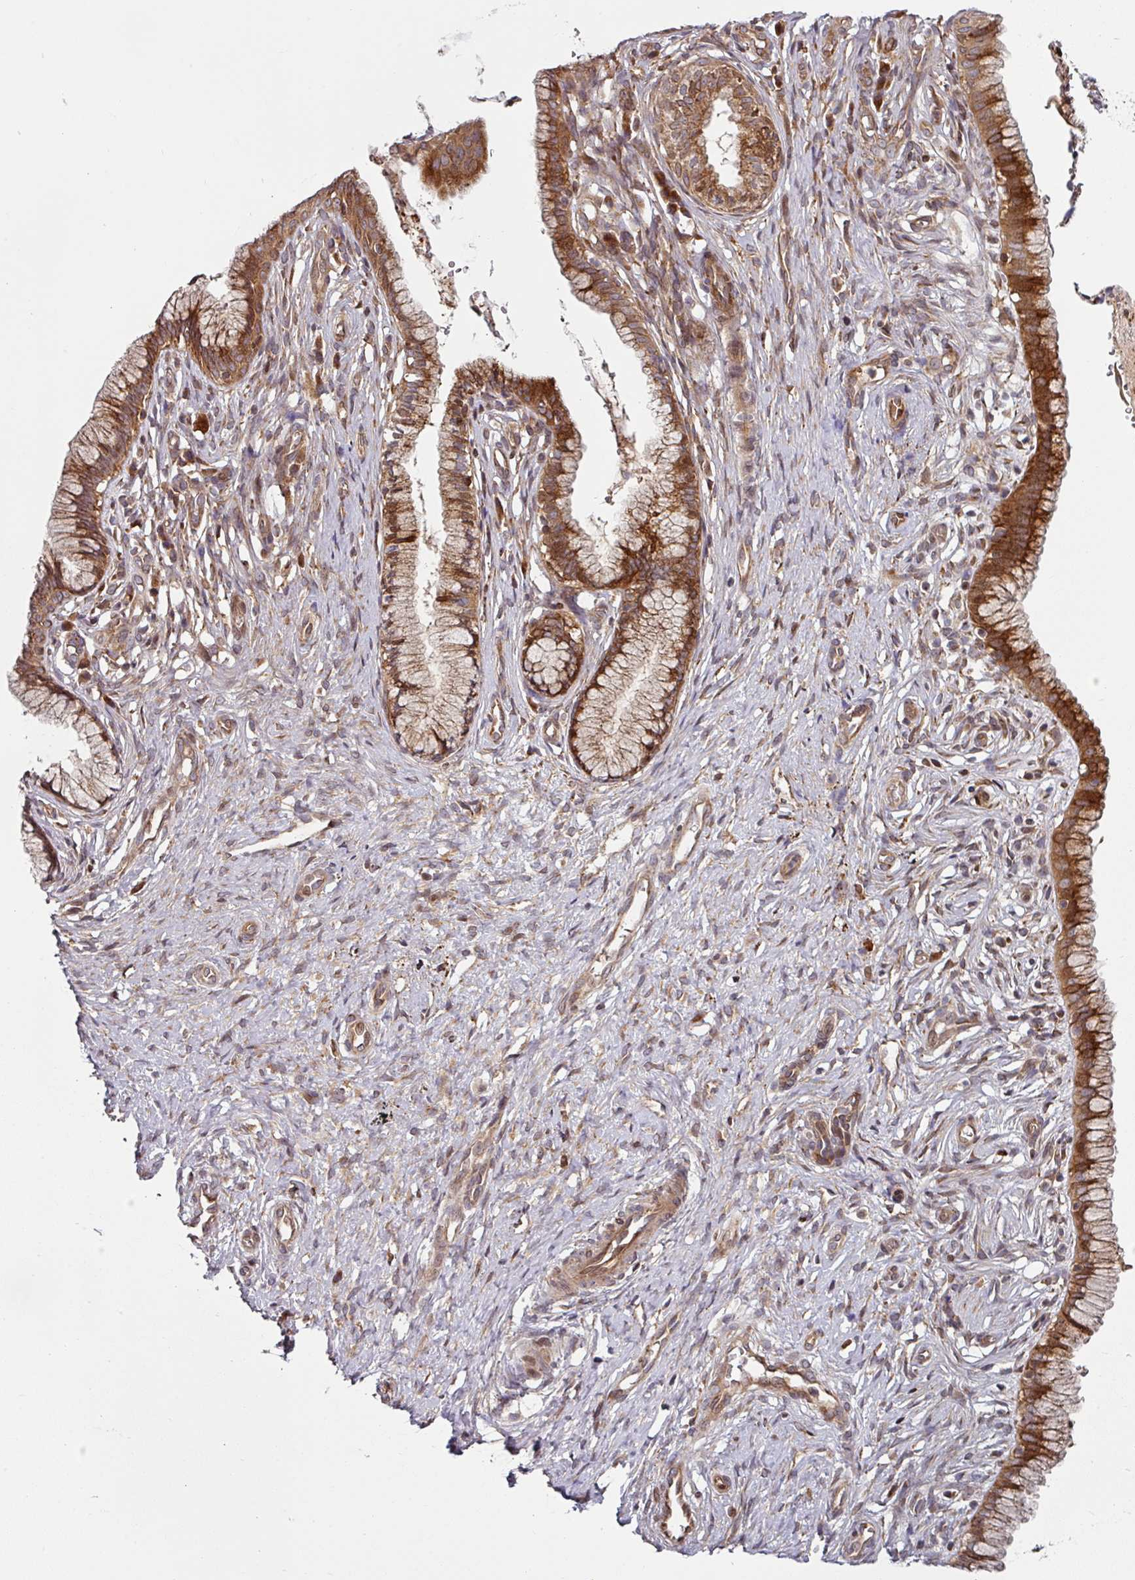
{"staining": {"intensity": "strong", "quantity": ">75%", "location": "cytoplasmic/membranous"}, "tissue": "cervix", "cell_type": "Glandular cells", "image_type": "normal", "snomed": [{"axis": "morphology", "description": "Normal tissue, NOS"}, {"axis": "topography", "description": "Cervix"}], "caption": "A high-resolution image shows IHC staining of normal cervix, which shows strong cytoplasmic/membranous positivity in approximately >75% of glandular cells. Nuclei are stained in blue.", "gene": "RAB5A", "patient": {"sex": "female", "age": 36}}